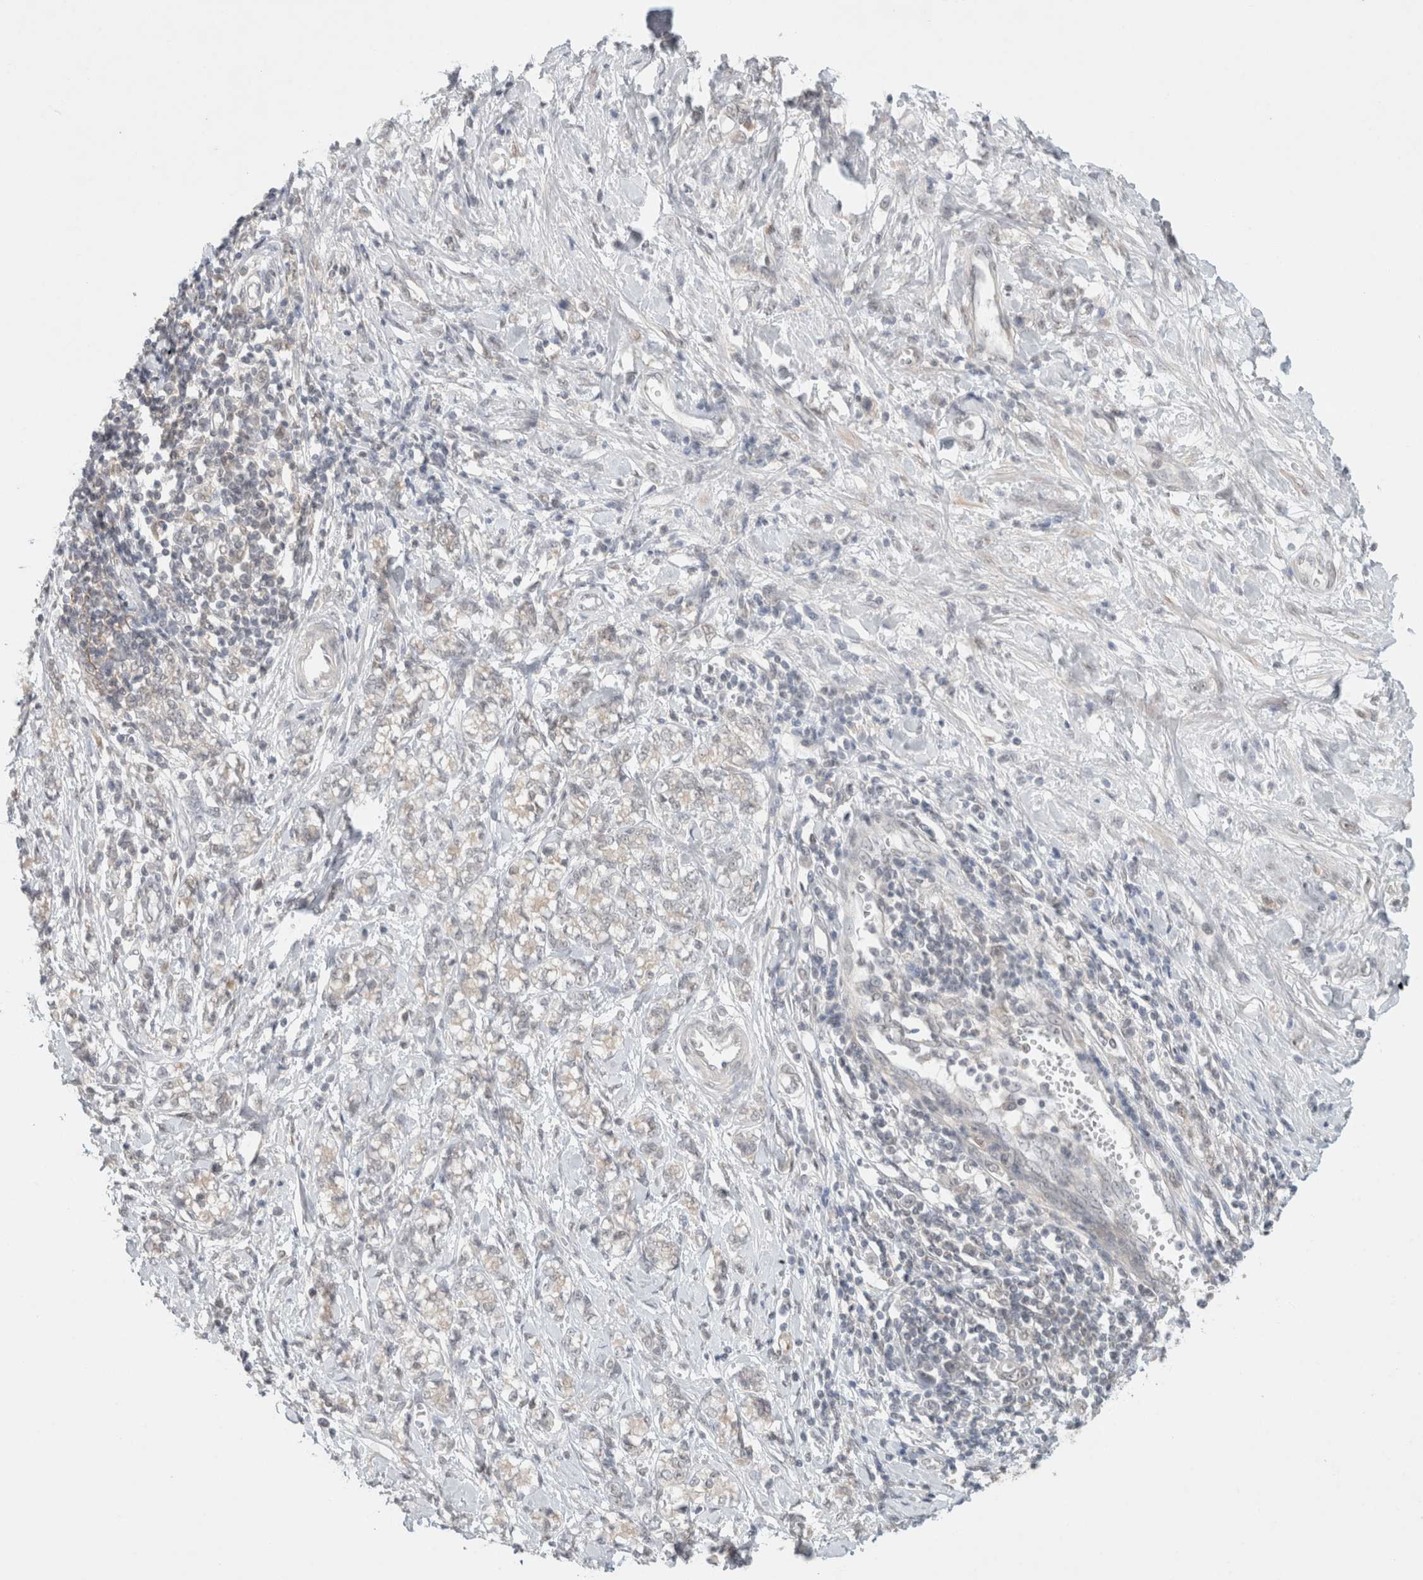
{"staining": {"intensity": "negative", "quantity": "none", "location": "none"}, "tissue": "stomach cancer", "cell_type": "Tumor cells", "image_type": "cancer", "snomed": [{"axis": "morphology", "description": "Adenocarcinoma, NOS"}, {"axis": "topography", "description": "Stomach"}], "caption": "Protein analysis of stomach adenocarcinoma reveals no significant positivity in tumor cells.", "gene": "FBXO42", "patient": {"sex": "female", "age": 76}}